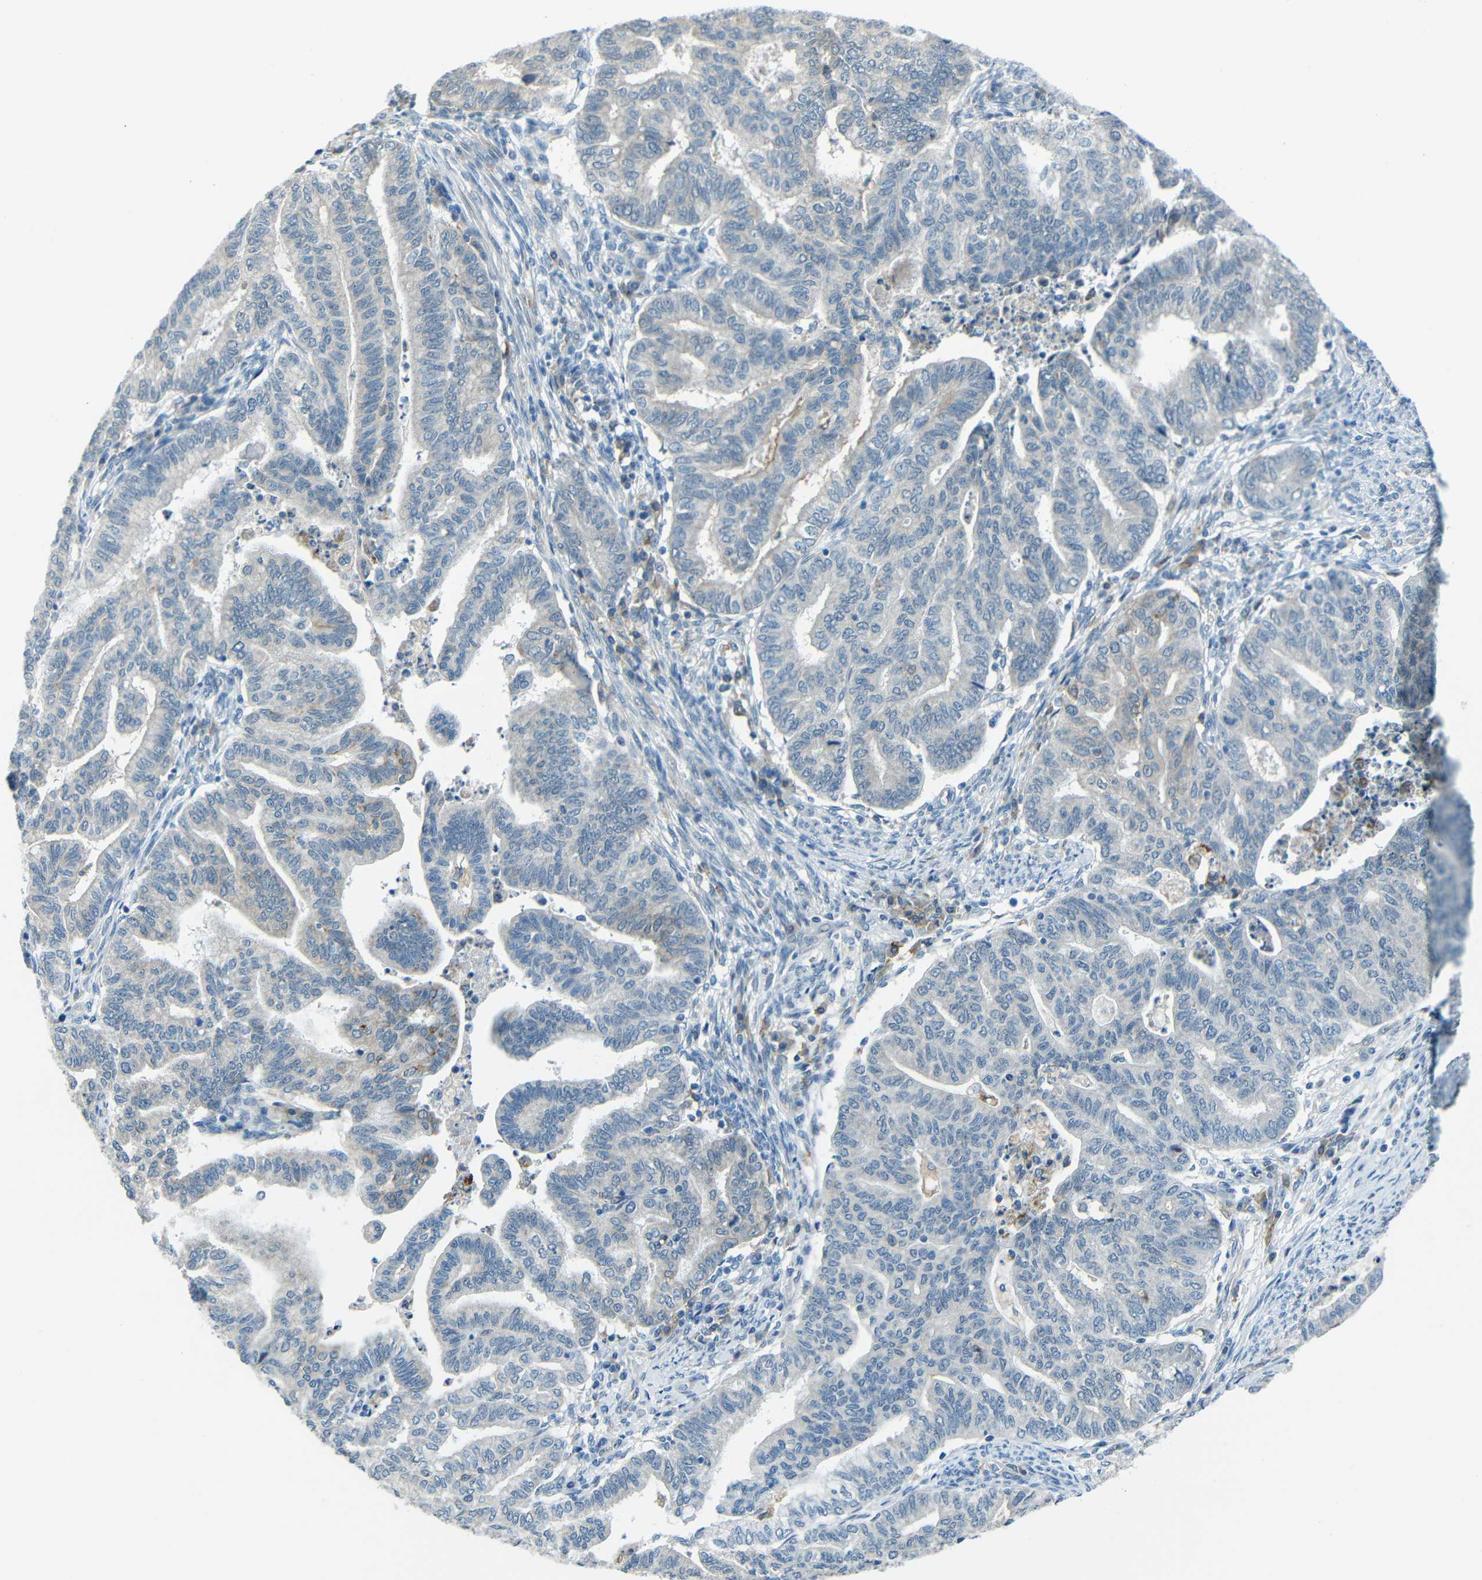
{"staining": {"intensity": "negative", "quantity": "none", "location": "none"}, "tissue": "endometrial cancer", "cell_type": "Tumor cells", "image_type": "cancer", "snomed": [{"axis": "morphology", "description": "Adenocarcinoma, NOS"}, {"axis": "topography", "description": "Endometrium"}], "caption": "IHC micrograph of neoplastic tissue: human endometrial adenocarcinoma stained with DAB (3,3'-diaminobenzidine) reveals no significant protein expression in tumor cells.", "gene": "ANKRD22", "patient": {"sex": "female", "age": 79}}